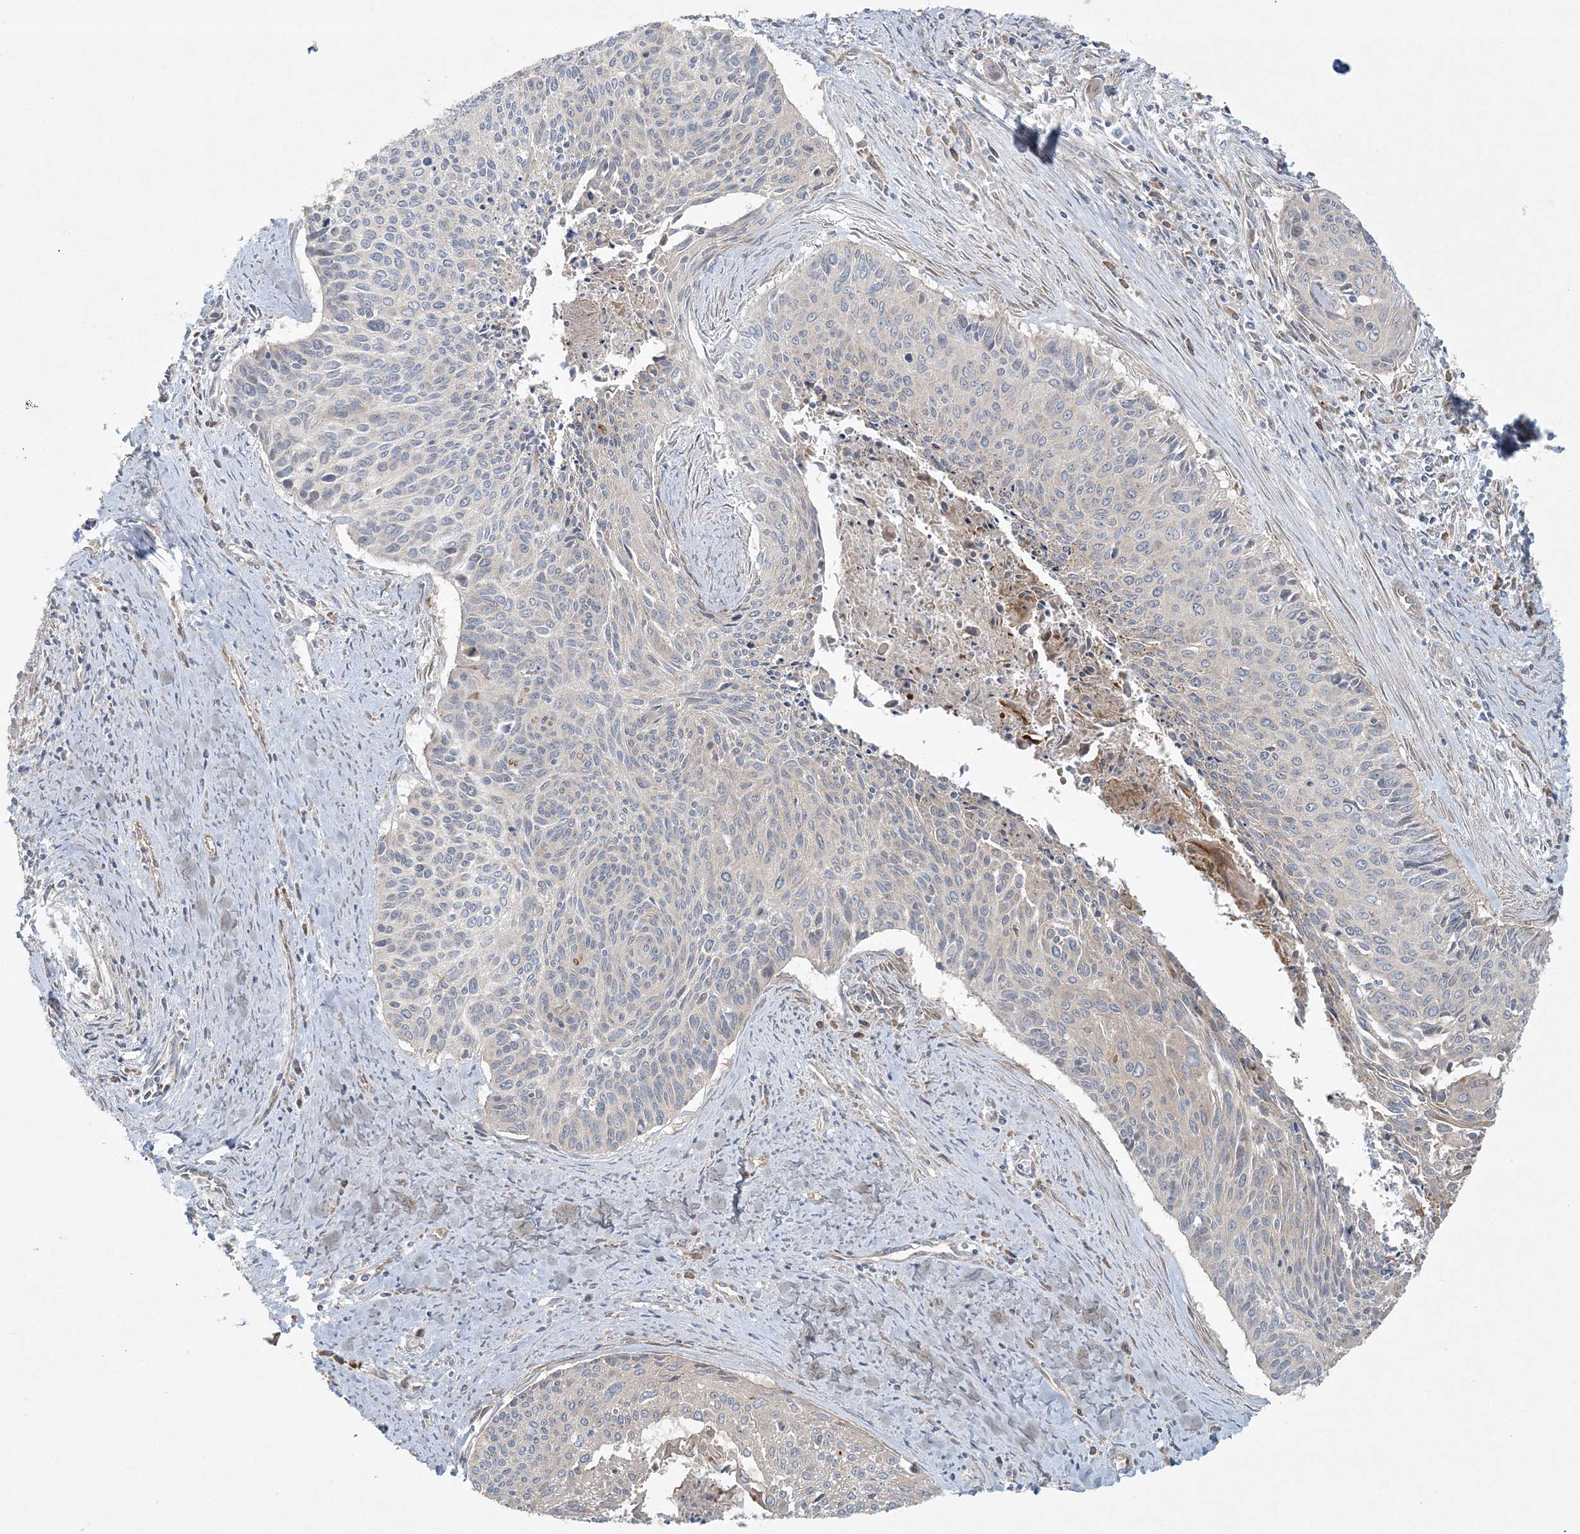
{"staining": {"intensity": "negative", "quantity": "none", "location": "none"}, "tissue": "cervical cancer", "cell_type": "Tumor cells", "image_type": "cancer", "snomed": [{"axis": "morphology", "description": "Squamous cell carcinoma, NOS"}, {"axis": "topography", "description": "Cervix"}], "caption": "This image is of cervical squamous cell carcinoma stained with immunohistochemistry to label a protein in brown with the nuclei are counter-stained blue. There is no positivity in tumor cells. (DAB IHC with hematoxylin counter stain).", "gene": "ZNF263", "patient": {"sex": "female", "age": 55}}